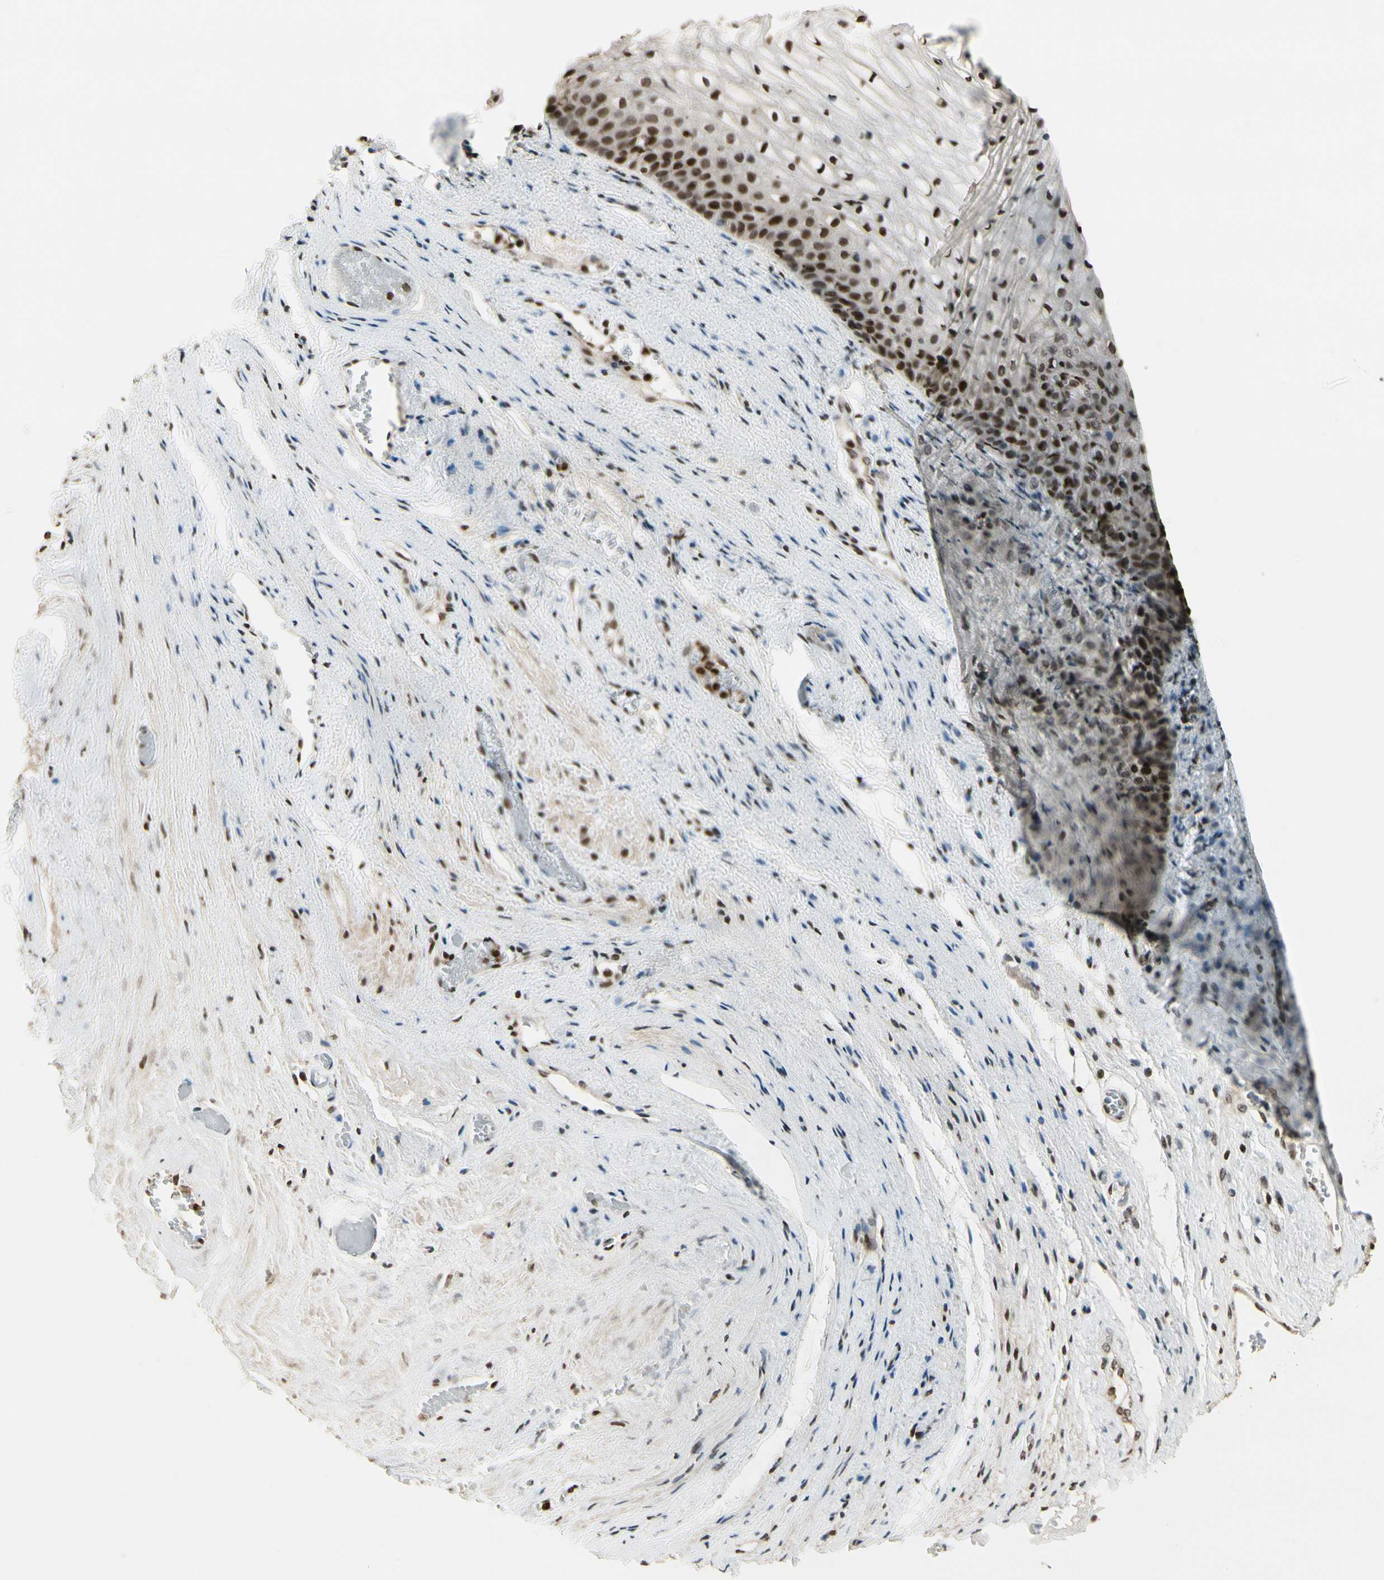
{"staining": {"intensity": "strong", "quantity": ">75%", "location": "nuclear"}, "tissue": "vagina", "cell_type": "Squamous epithelial cells", "image_type": "normal", "snomed": [{"axis": "morphology", "description": "Normal tissue, NOS"}, {"axis": "topography", "description": "Vagina"}], "caption": "Immunohistochemistry micrograph of normal vagina stained for a protein (brown), which reveals high levels of strong nuclear staining in about >75% of squamous epithelial cells.", "gene": "TSHZ3", "patient": {"sex": "female", "age": 34}}